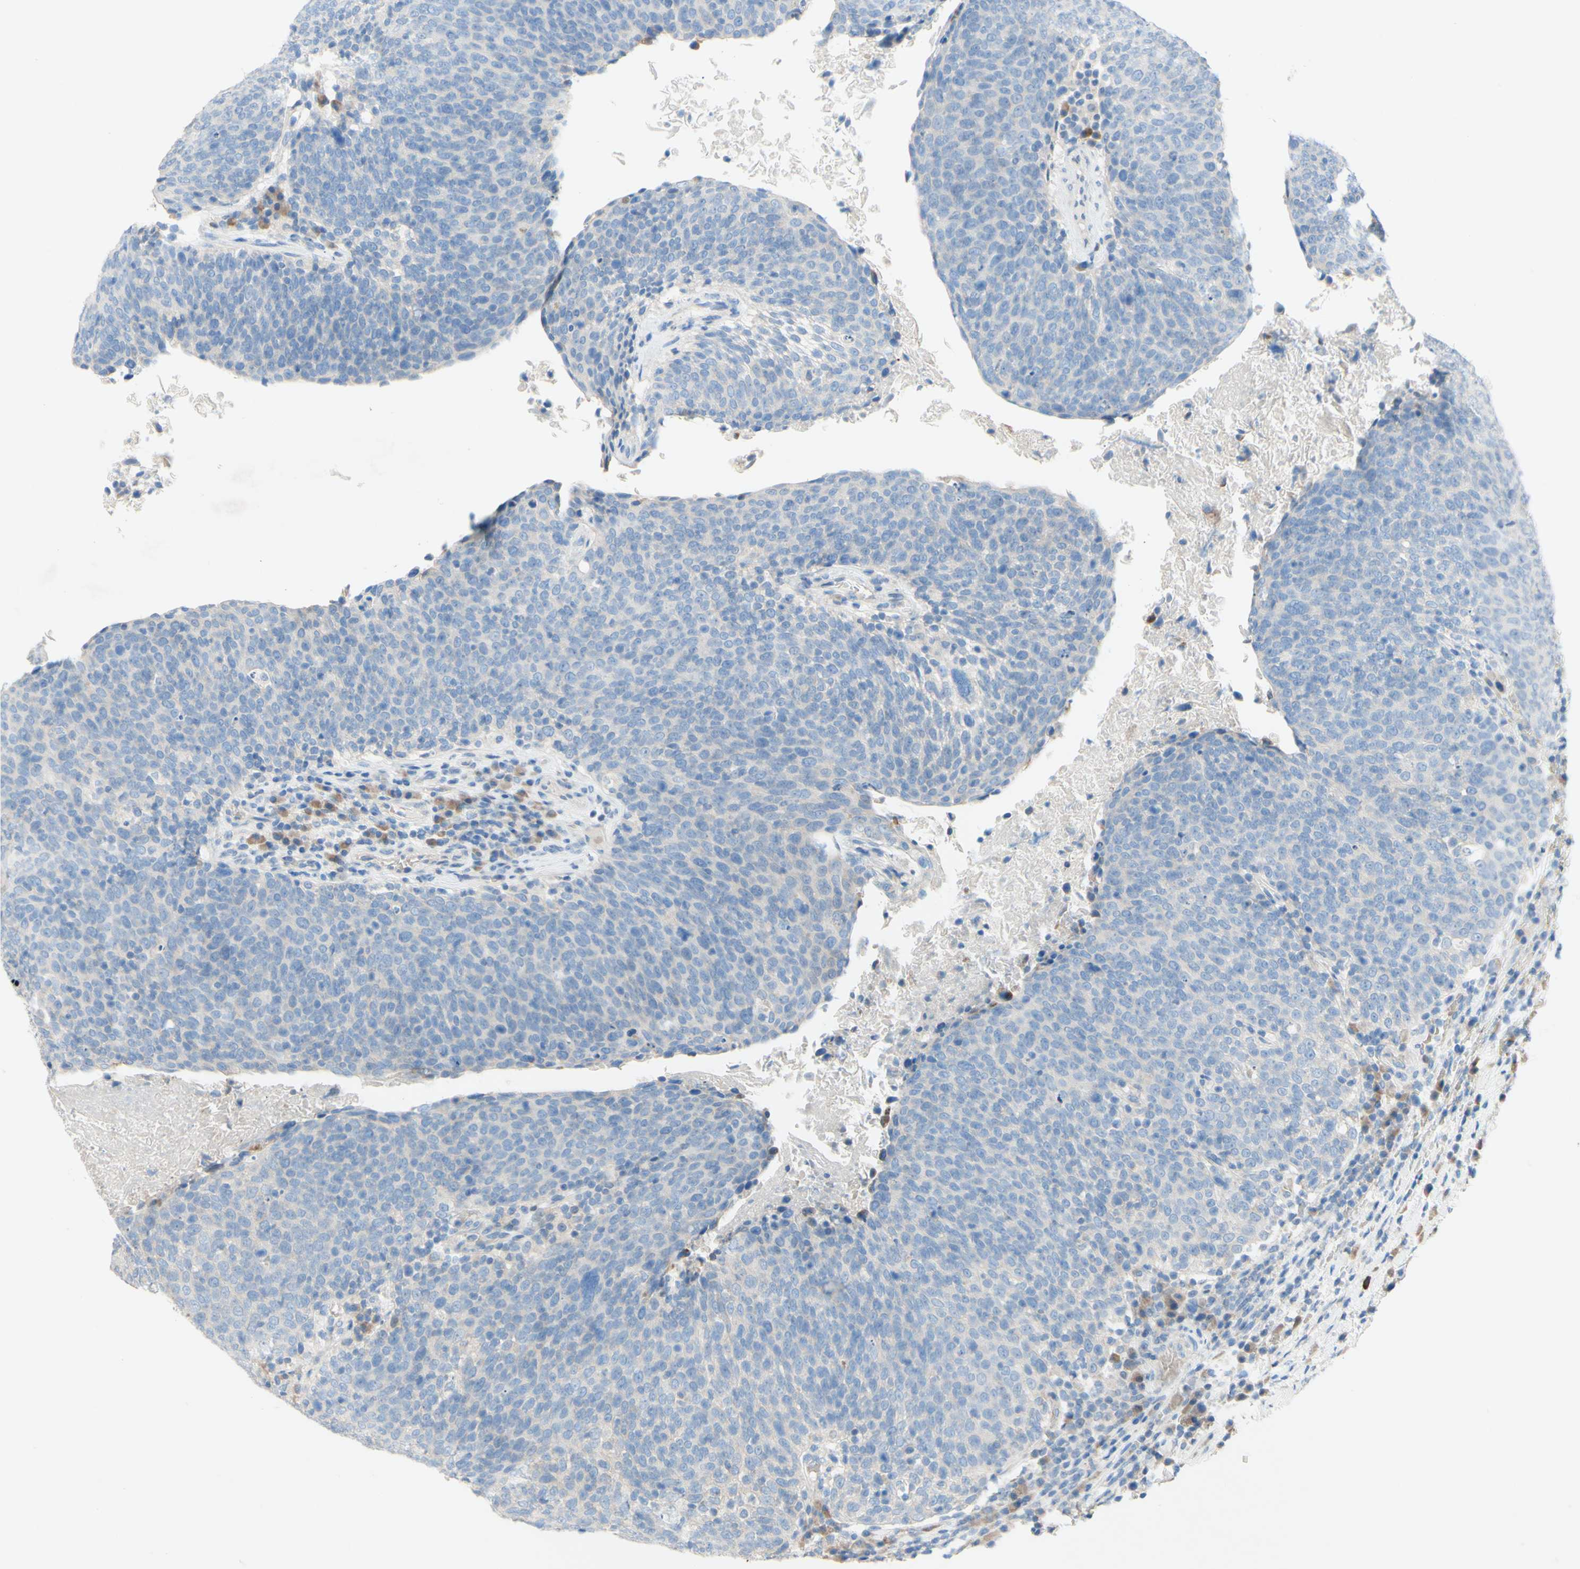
{"staining": {"intensity": "negative", "quantity": "none", "location": "none"}, "tissue": "head and neck cancer", "cell_type": "Tumor cells", "image_type": "cancer", "snomed": [{"axis": "morphology", "description": "Squamous cell carcinoma, NOS"}, {"axis": "morphology", "description": "Squamous cell carcinoma, metastatic, NOS"}, {"axis": "topography", "description": "Lymph node"}, {"axis": "topography", "description": "Head-Neck"}], "caption": "Tumor cells are negative for protein expression in human head and neck cancer (metastatic squamous cell carcinoma).", "gene": "ACADL", "patient": {"sex": "male", "age": 62}}